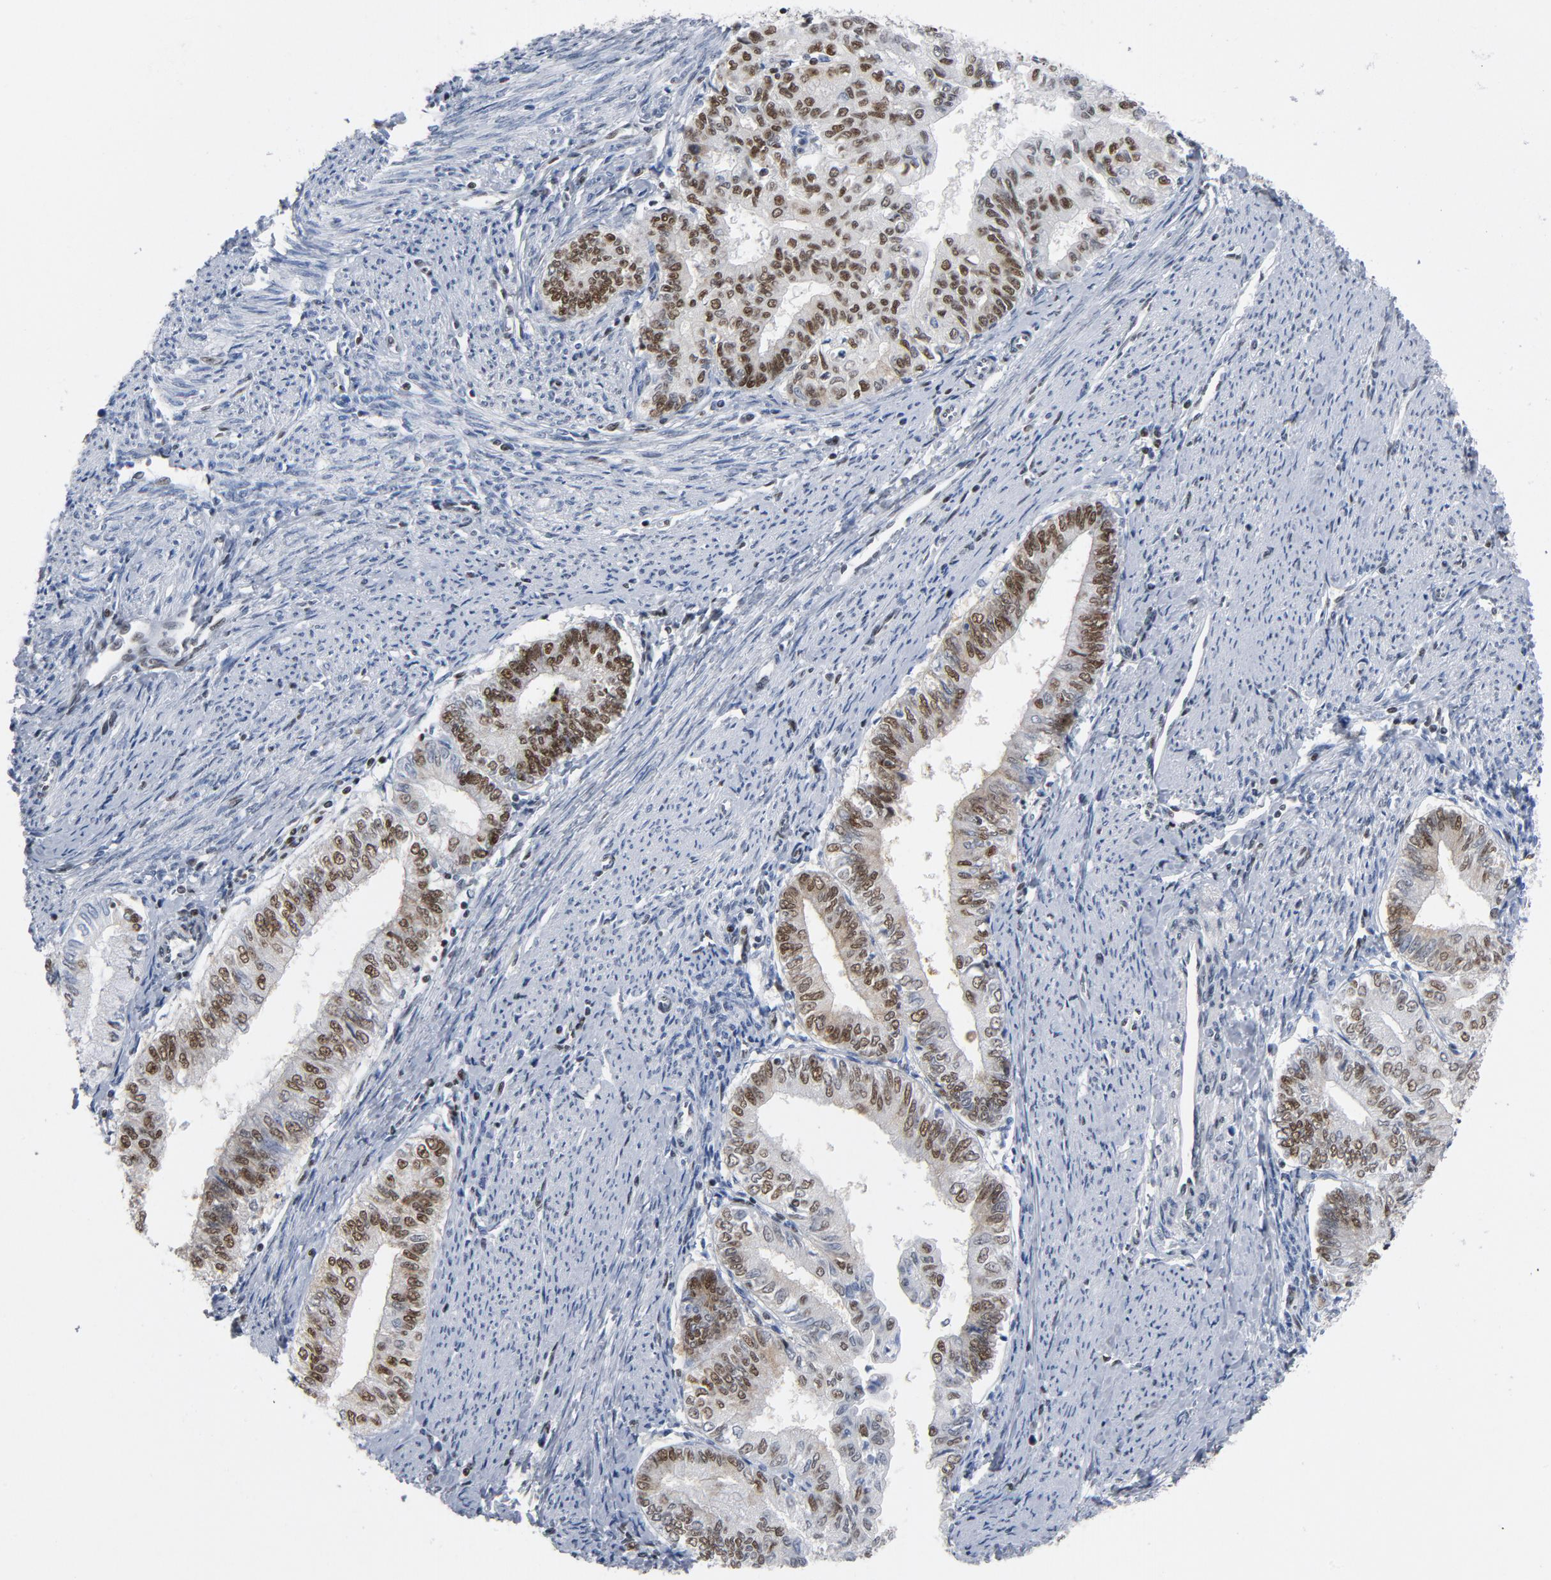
{"staining": {"intensity": "moderate", "quantity": ">75%", "location": "cytoplasmic/membranous,nuclear"}, "tissue": "endometrial cancer", "cell_type": "Tumor cells", "image_type": "cancer", "snomed": [{"axis": "morphology", "description": "Adenocarcinoma, NOS"}, {"axis": "topography", "description": "Endometrium"}], "caption": "Immunohistochemical staining of human endometrial adenocarcinoma displays medium levels of moderate cytoplasmic/membranous and nuclear expression in about >75% of tumor cells.", "gene": "CSTF2", "patient": {"sex": "female", "age": 66}}